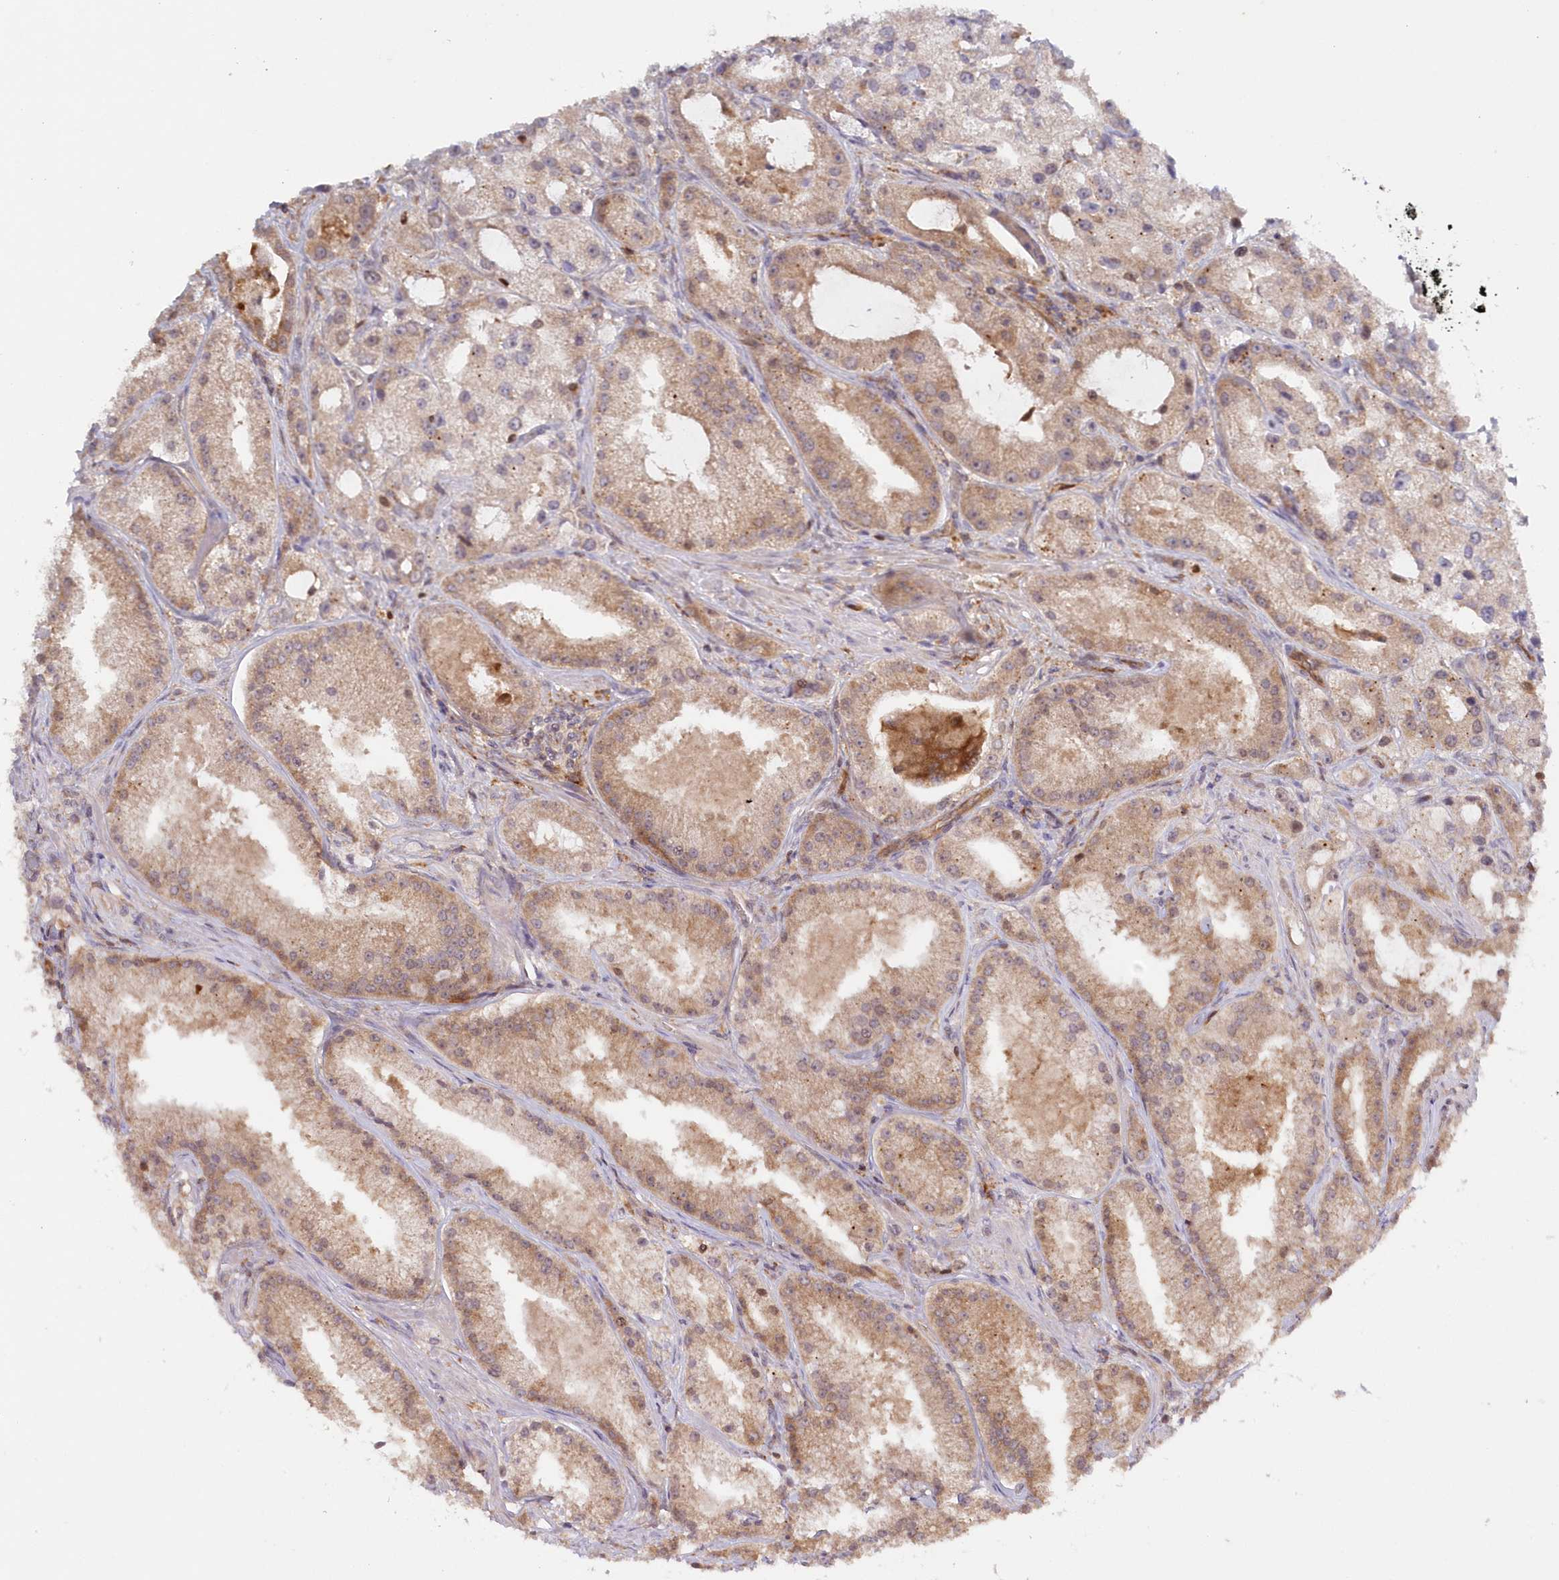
{"staining": {"intensity": "weak", "quantity": ">75%", "location": "cytoplasmic/membranous"}, "tissue": "prostate cancer", "cell_type": "Tumor cells", "image_type": "cancer", "snomed": [{"axis": "morphology", "description": "Adenocarcinoma, Low grade"}, {"axis": "topography", "description": "Prostate"}], "caption": "The photomicrograph demonstrates immunohistochemical staining of prostate cancer. There is weak cytoplasmic/membranous expression is appreciated in approximately >75% of tumor cells. The protein of interest is shown in brown color, while the nuclei are stained blue.", "gene": "GBE1", "patient": {"sex": "male", "age": 69}}